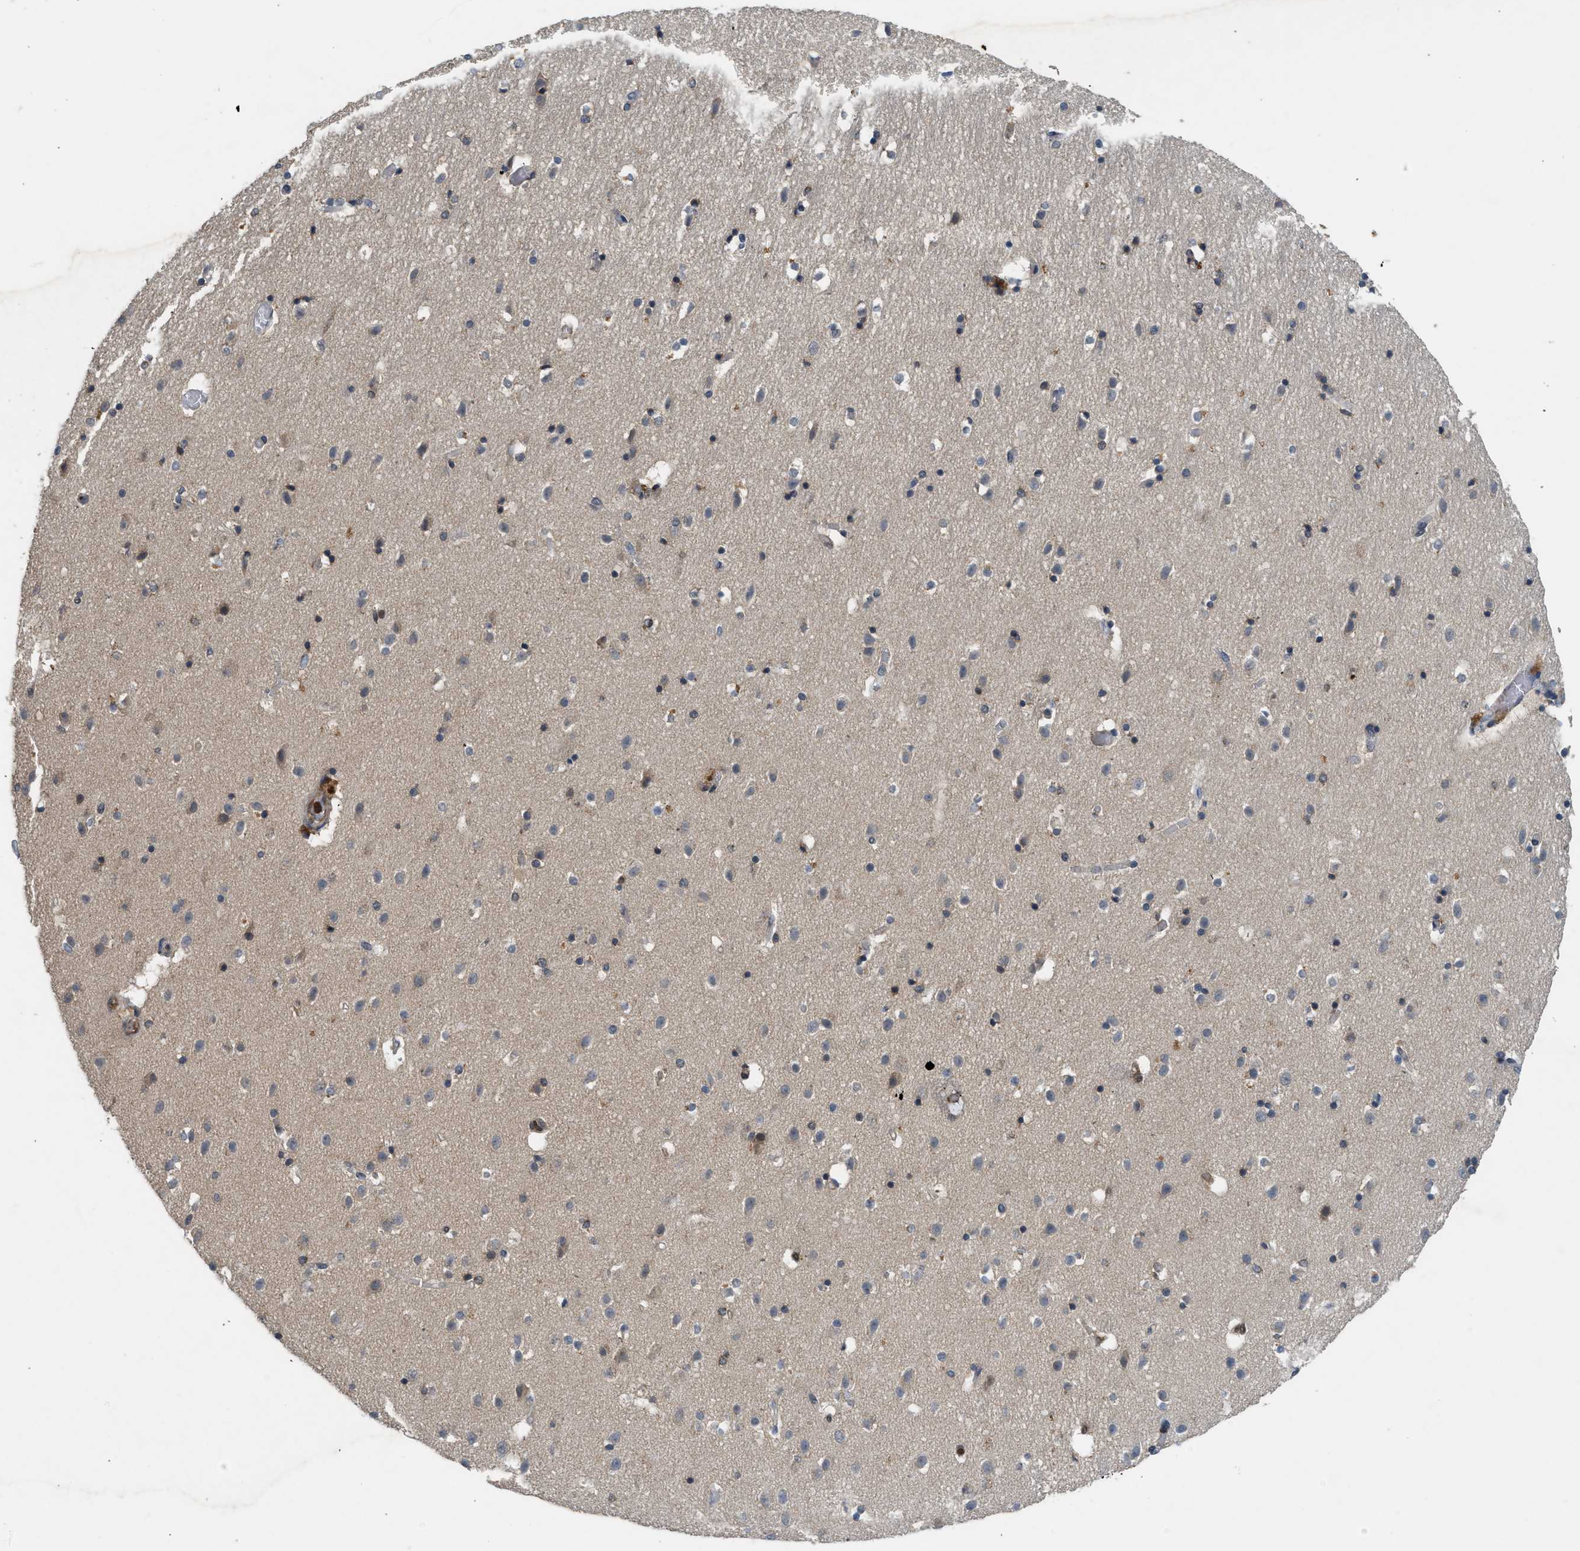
{"staining": {"intensity": "moderate", "quantity": "25%-75%", "location": "cytoplasmic/membranous"}, "tissue": "hippocampus", "cell_type": "Glial cells", "image_type": "normal", "snomed": [{"axis": "morphology", "description": "Normal tissue, NOS"}, {"axis": "topography", "description": "Hippocampus"}], "caption": "Moderate cytoplasmic/membranous expression for a protein is present in approximately 25%-75% of glial cells of unremarkable hippocampus using immunohistochemistry (IHC).", "gene": "OXSR1", "patient": {"sex": "male", "age": 45}}